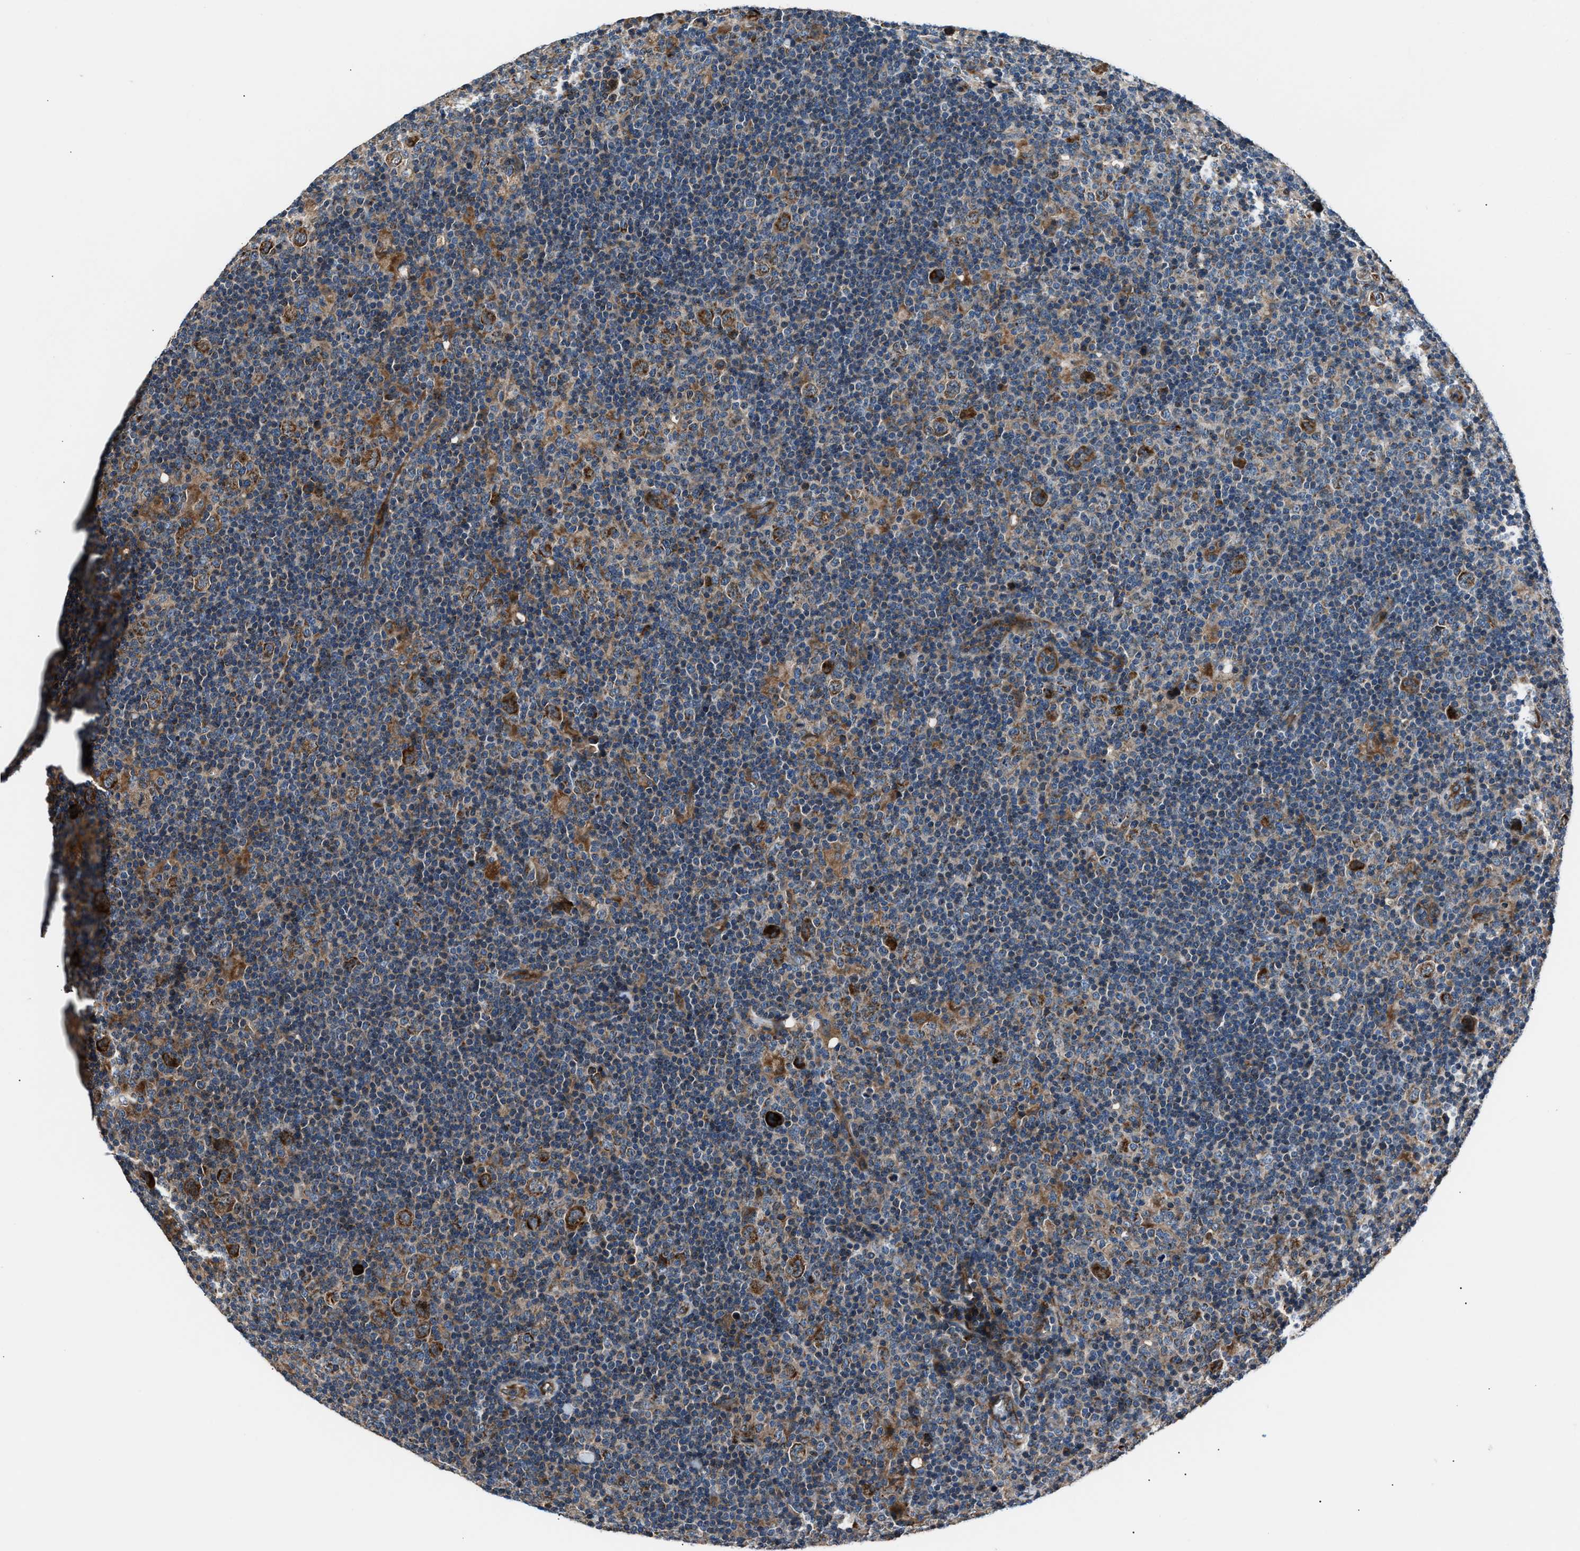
{"staining": {"intensity": "strong", "quantity": ">75%", "location": "cytoplasmic/membranous"}, "tissue": "lymphoma", "cell_type": "Tumor cells", "image_type": "cancer", "snomed": [{"axis": "morphology", "description": "Hodgkin's disease, NOS"}, {"axis": "topography", "description": "Lymph node"}], "caption": "There is high levels of strong cytoplasmic/membranous expression in tumor cells of lymphoma, as demonstrated by immunohistochemical staining (brown color).", "gene": "GGCT", "patient": {"sex": "female", "age": 57}}